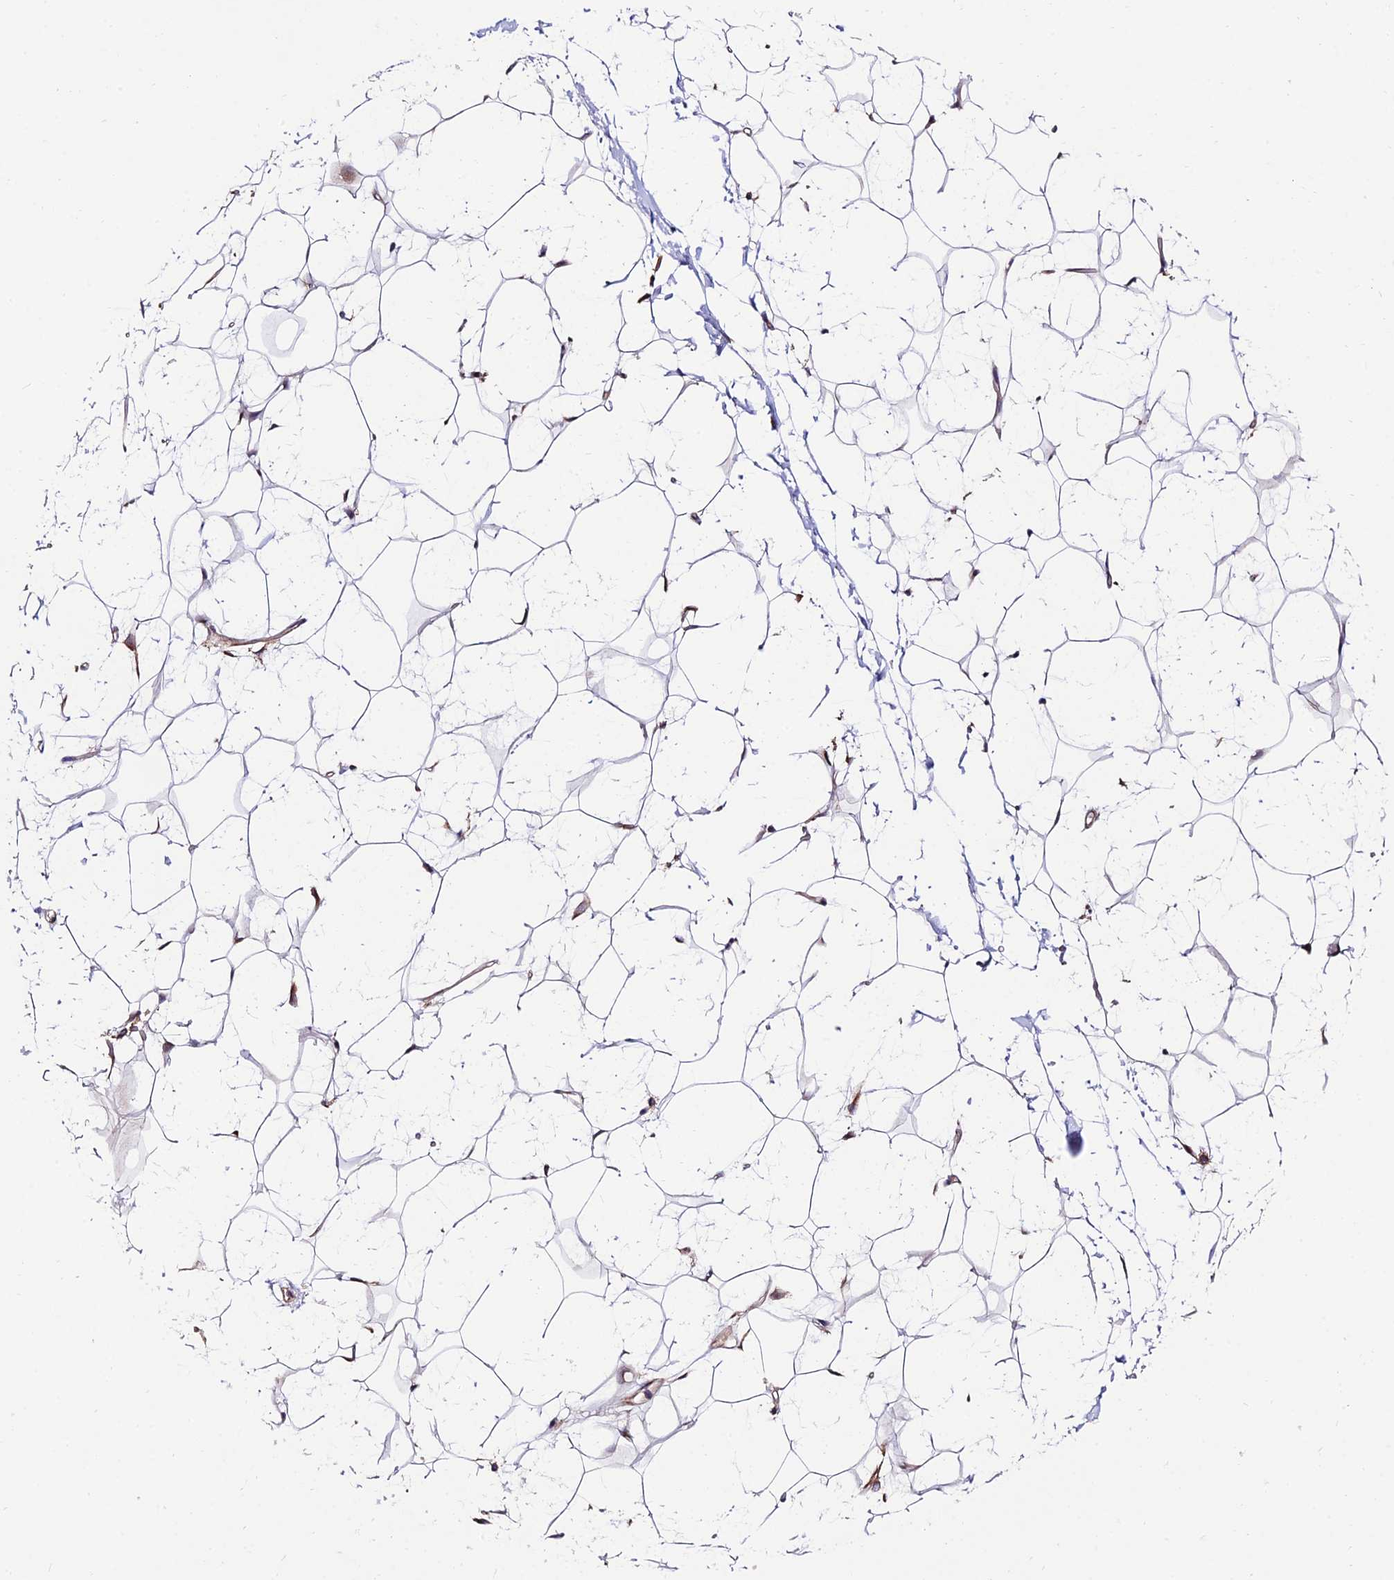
{"staining": {"intensity": "negative", "quantity": "none", "location": "none"}, "tissue": "adipose tissue", "cell_type": "Adipocytes", "image_type": "normal", "snomed": [{"axis": "morphology", "description": "Normal tissue, NOS"}, {"axis": "topography", "description": "Breast"}], "caption": "DAB (3,3'-diaminobenzidine) immunohistochemical staining of unremarkable adipose tissue demonstrates no significant positivity in adipocytes.", "gene": "EXOC3L4", "patient": {"sex": "female", "age": 26}}